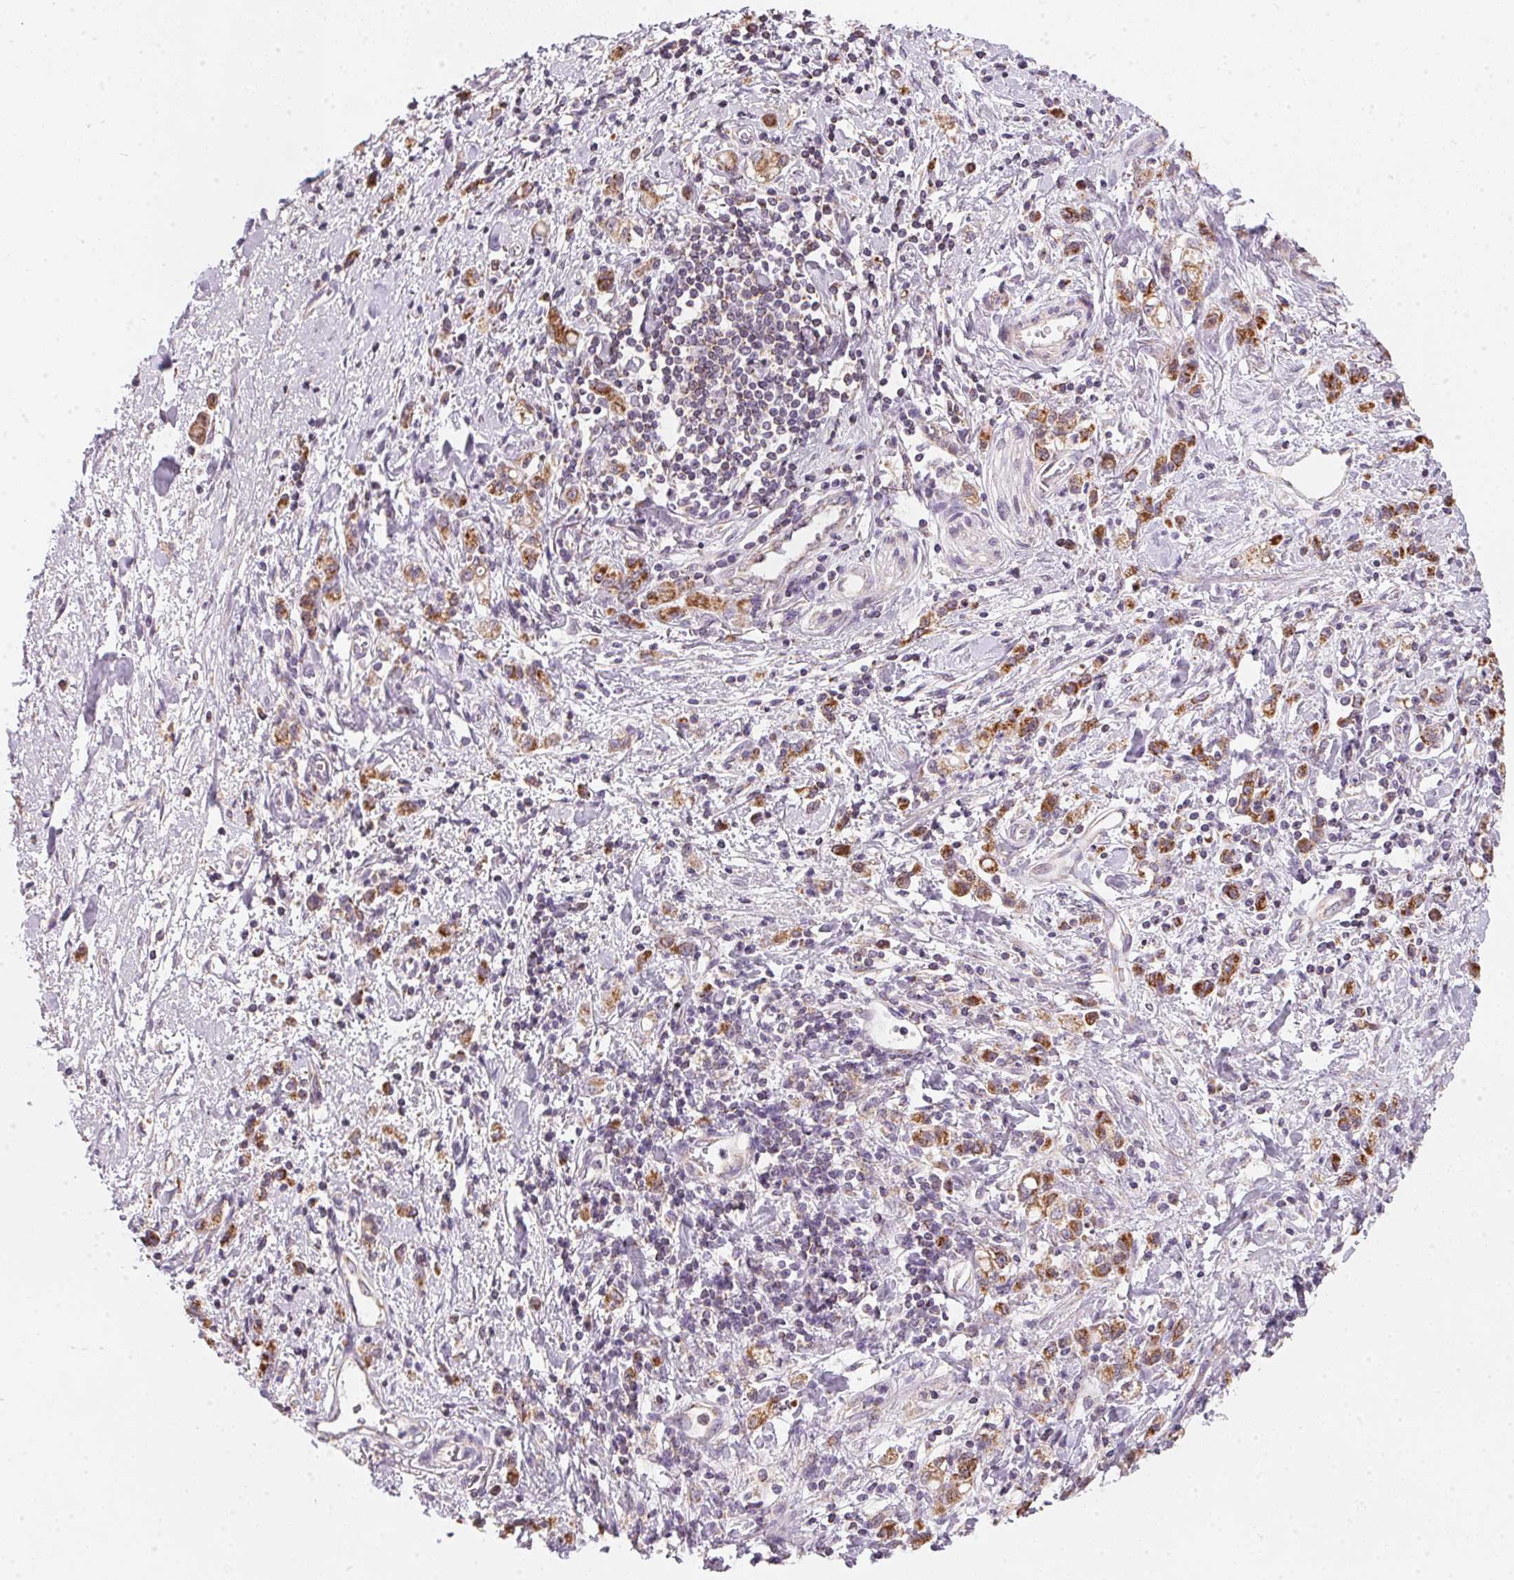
{"staining": {"intensity": "moderate", "quantity": ">75%", "location": "cytoplasmic/membranous"}, "tissue": "stomach cancer", "cell_type": "Tumor cells", "image_type": "cancer", "snomed": [{"axis": "morphology", "description": "Adenocarcinoma, NOS"}, {"axis": "topography", "description": "Stomach"}], "caption": "Protein expression analysis of human stomach cancer (adenocarcinoma) reveals moderate cytoplasmic/membranous staining in approximately >75% of tumor cells. Ihc stains the protein in brown and the nuclei are stained blue.", "gene": "COQ7", "patient": {"sex": "male", "age": 77}}